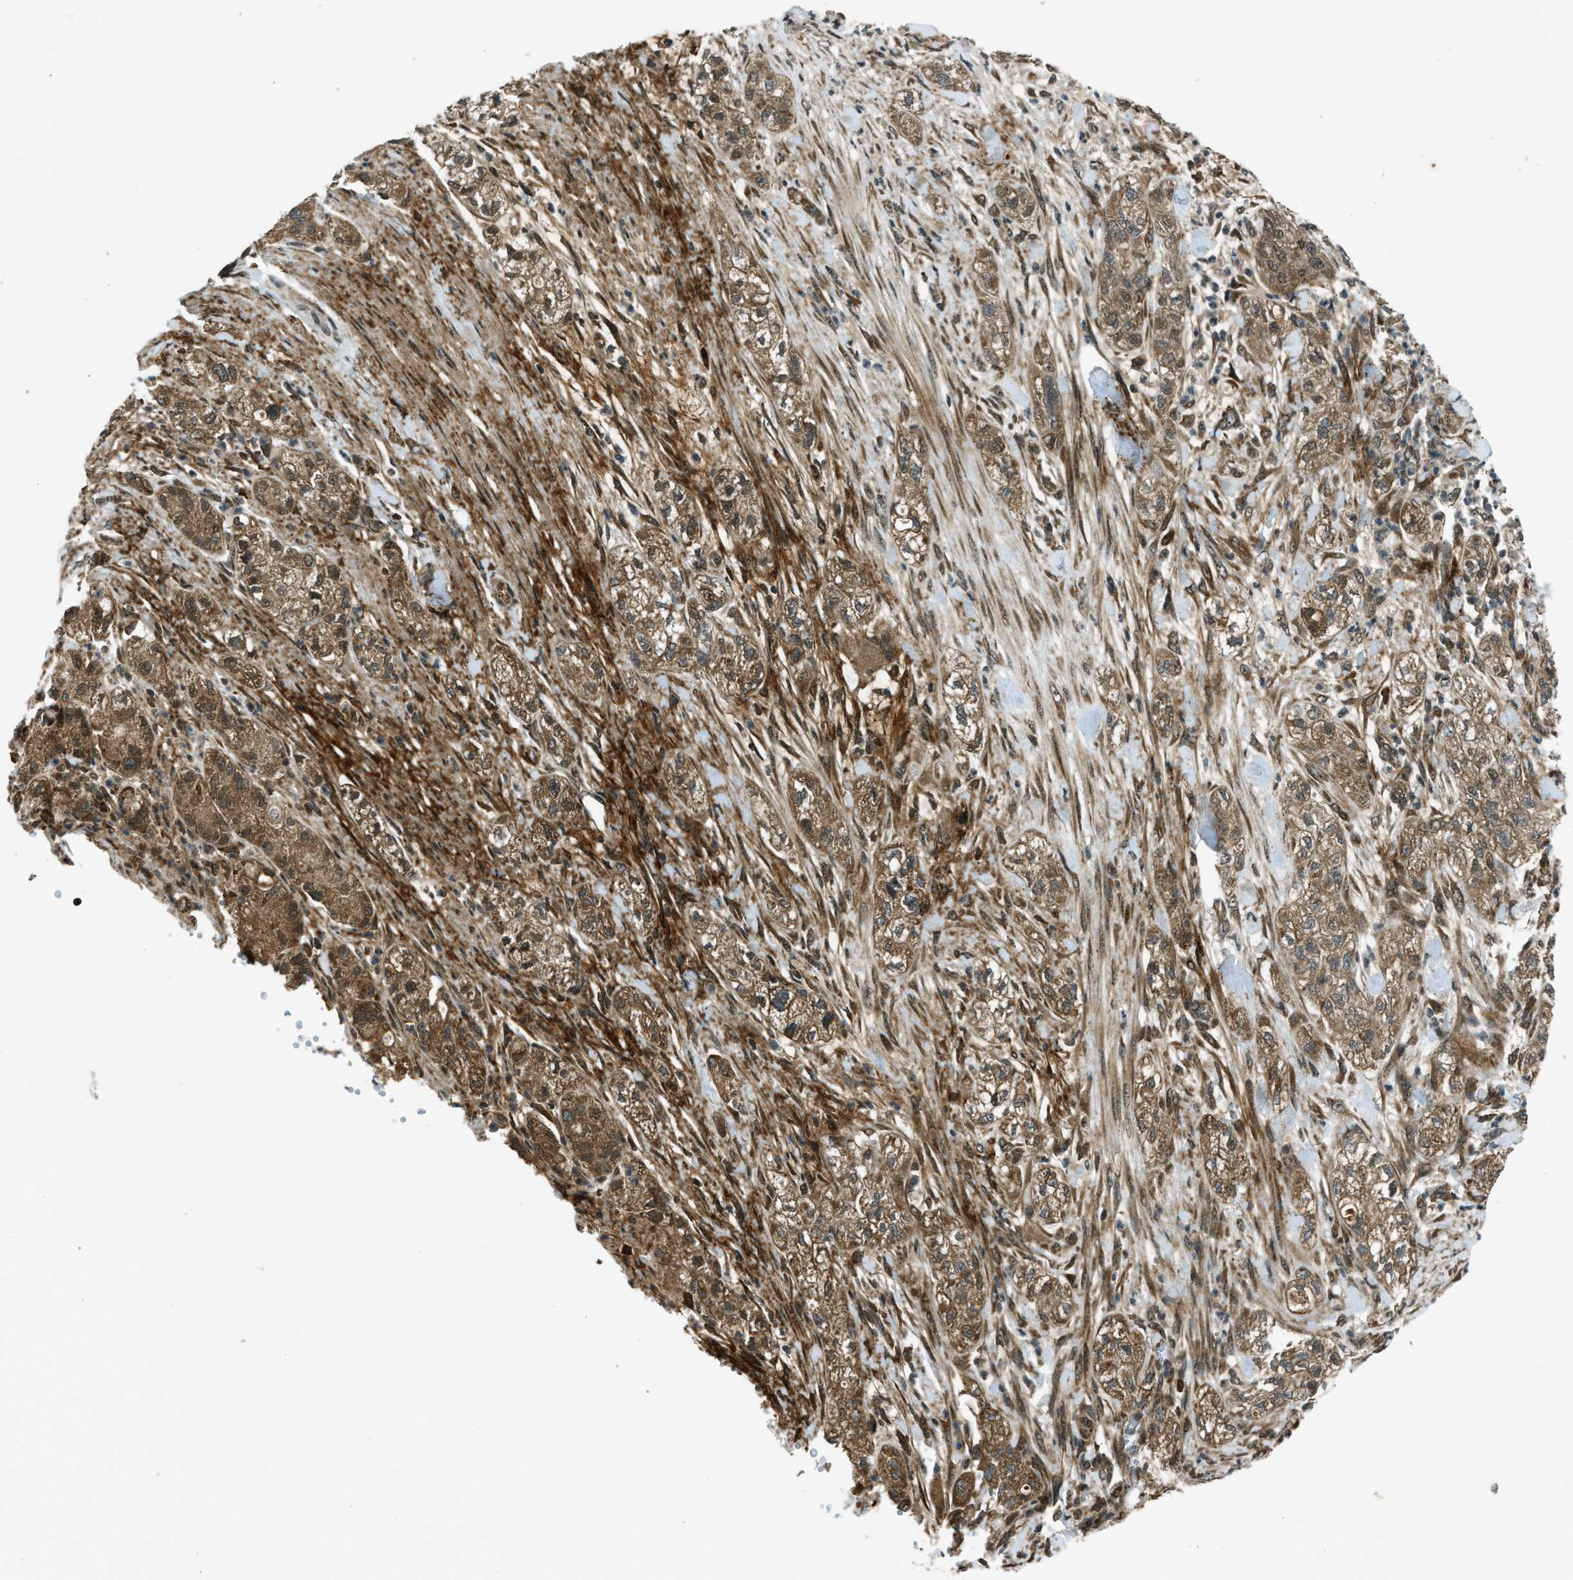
{"staining": {"intensity": "moderate", "quantity": ">75%", "location": "cytoplasmic/membranous,nuclear"}, "tissue": "pancreatic cancer", "cell_type": "Tumor cells", "image_type": "cancer", "snomed": [{"axis": "morphology", "description": "Adenocarcinoma, NOS"}, {"axis": "topography", "description": "Pancreas"}], "caption": "Immunohistochemistry (IHC) (DAB (3,3'-diaminobenzidine)) staining of pancreatic cancer (adenocarcinoma) displays moderate cytoplasmic/membranous and nuclear protein expression in approximately >75% of tumor cells.", "gene": "EIF2AK3", "patient": {"sex": "female", "age": 78}}